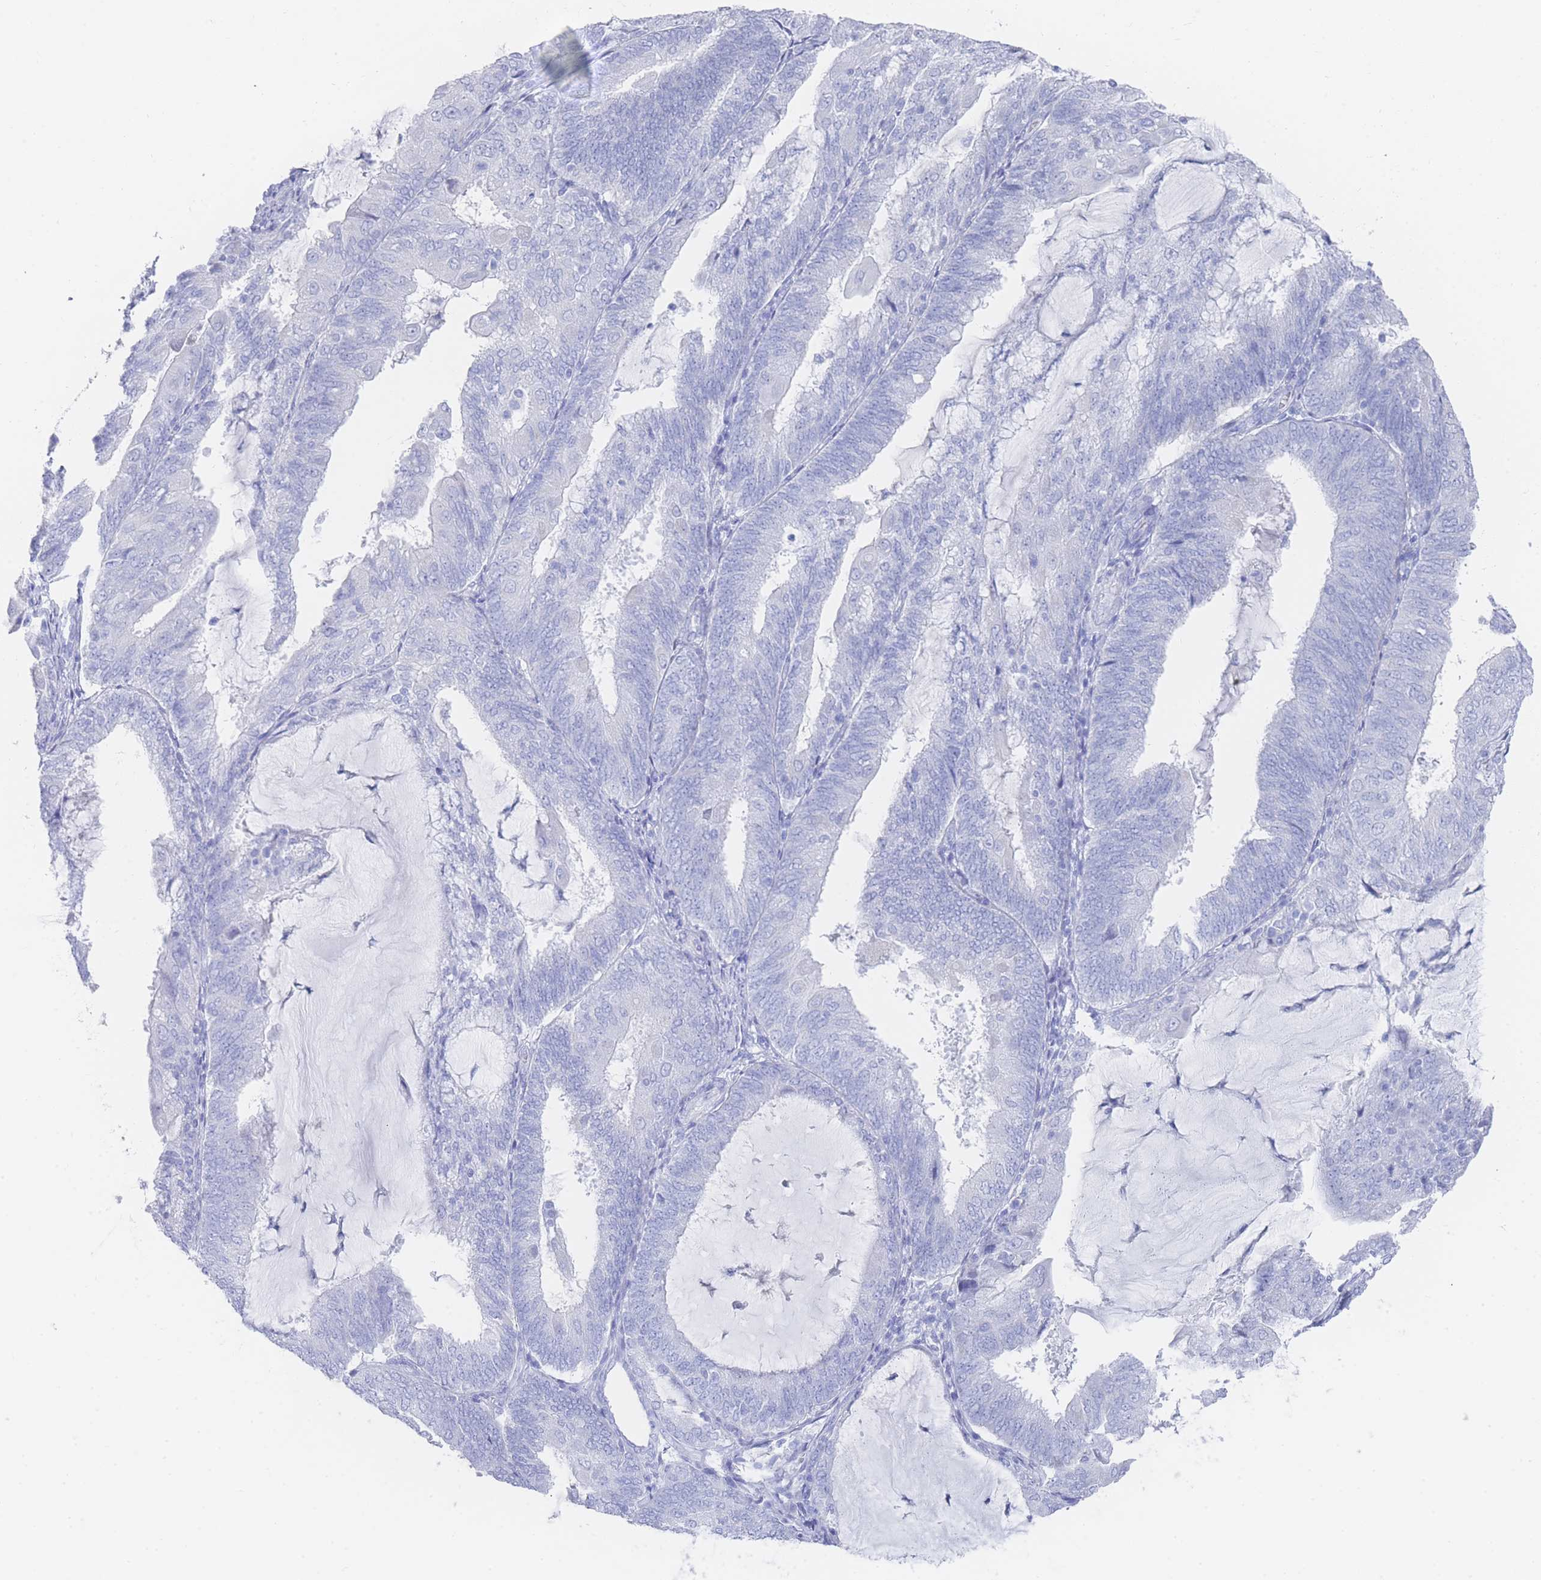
{"staining": {"intensity": "negative", "quantity": "none", "location": "none"}, "tissue": "endometrial cancer", "cell_type": "Tumor cells", "image_type": "cancer", "snomed": [{"axis": "morphology", "description": "Adenocarcinoma, NOS"}, {"axis": "topography", "description": "Endometrium"}], "caption": "Histopathology image shows no protein staining in tumor cells of endometrial adenocarcinoma tissue.", "gene": "LRRC37A", "patient": {"sex": "female", "age": 81}}